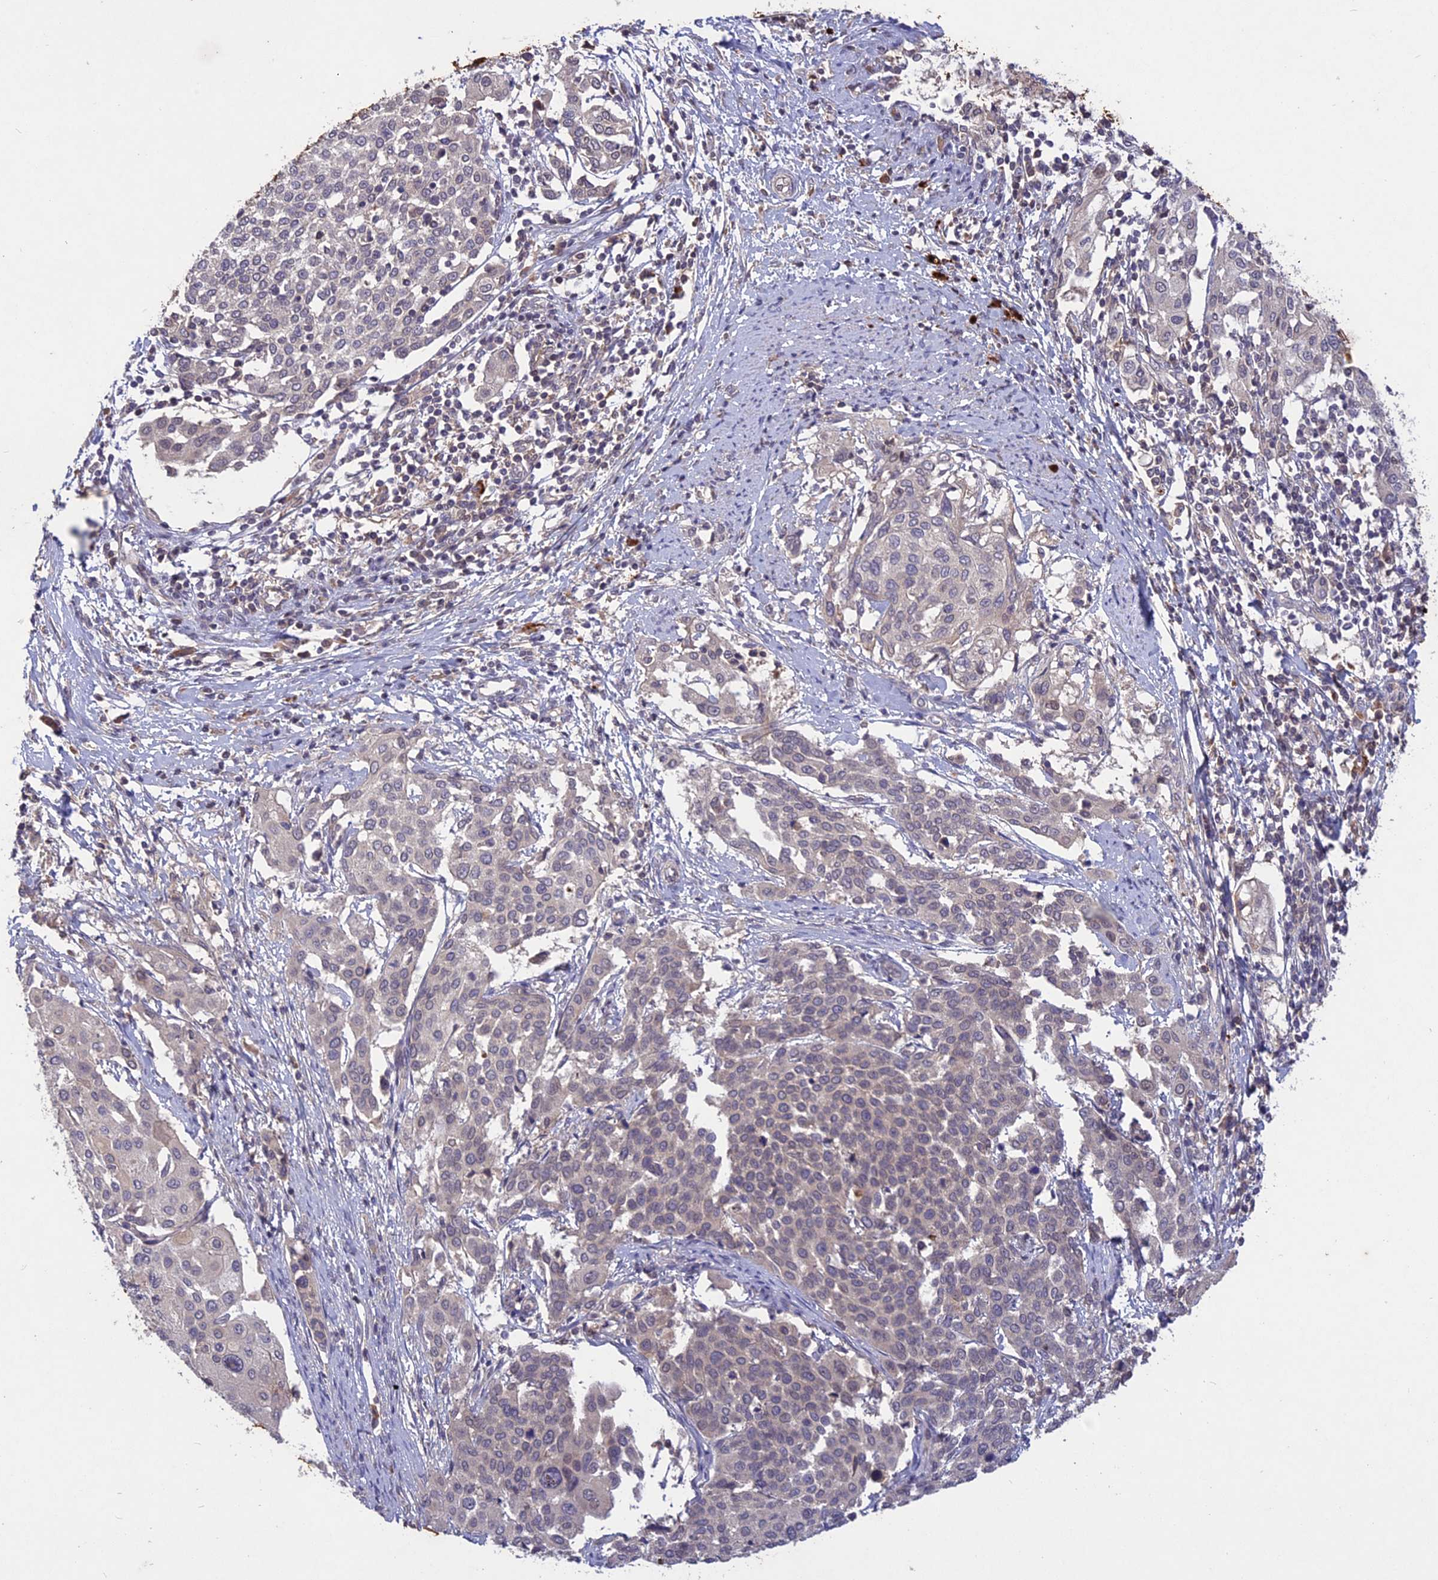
{"staining": {"intensity": "negative", "quantity": "none", "location": "none"}, "tissue": "cervical cancer", "cell_type": "Tumor cells", "image_type": "cancer", "snomed": [{"axis": "morphology", "description": "Squamous cell carcinoma, NOS"}, {"axis": "topography", "description": "Cervix"}], "caption": "IHC image of human cervical cancer (squamous cell carcinoma) stained for a protein (brown), which exhibits no staining in tumor cells. The staining is performed using DAB (3,3'-diaminobenzidine) brown chromogen with nuclei counter-stained in using hematoxylin.", "gene": "ADO", "patient": {"sex": "female", "age": 44}}